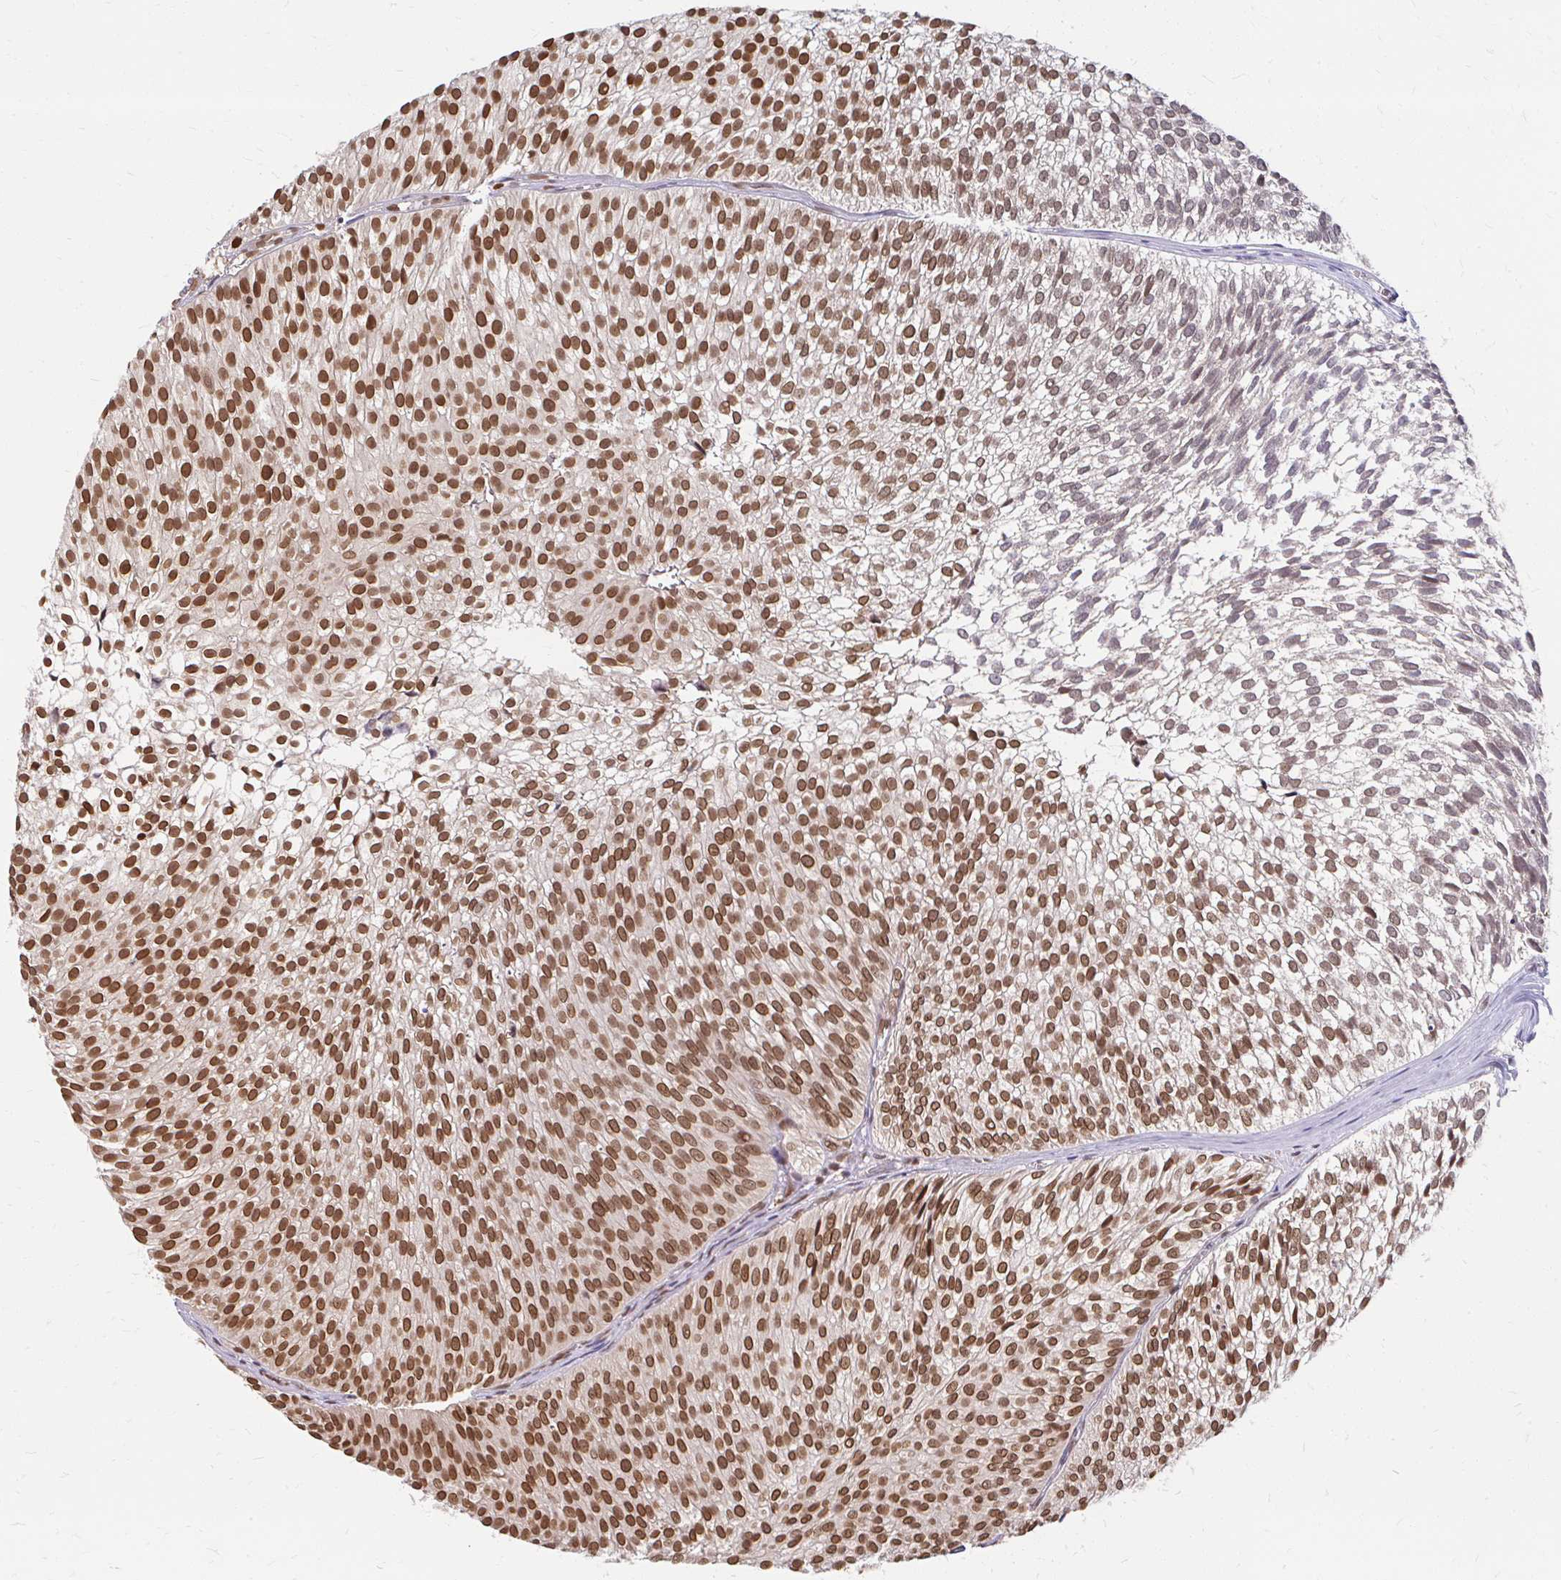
{"staining": {"intensity": "strong", "quantity": "25%-75%", "location": "cytoplasmic/membranous,nuclear"}, "tissue": "urothelial cancer", "cell_type": "Tumor cells", "image_type": "cancer", "snomed": [{"axis": "morphology", "description": "Urothelial carcinoma, Low grade"}, {"axis": "topography", "description": "Urinary bladder"}], "caption": "DAB (3,3'-diaminobenzidine) immunohistochemical staining of urothelial cancer reveals strong cytoplasmic/membranous and nuclear protein staining in about 25%-75% of tumor cells.", "gene": "XPO1", "patient": {"sex": "male", "age": 91}}